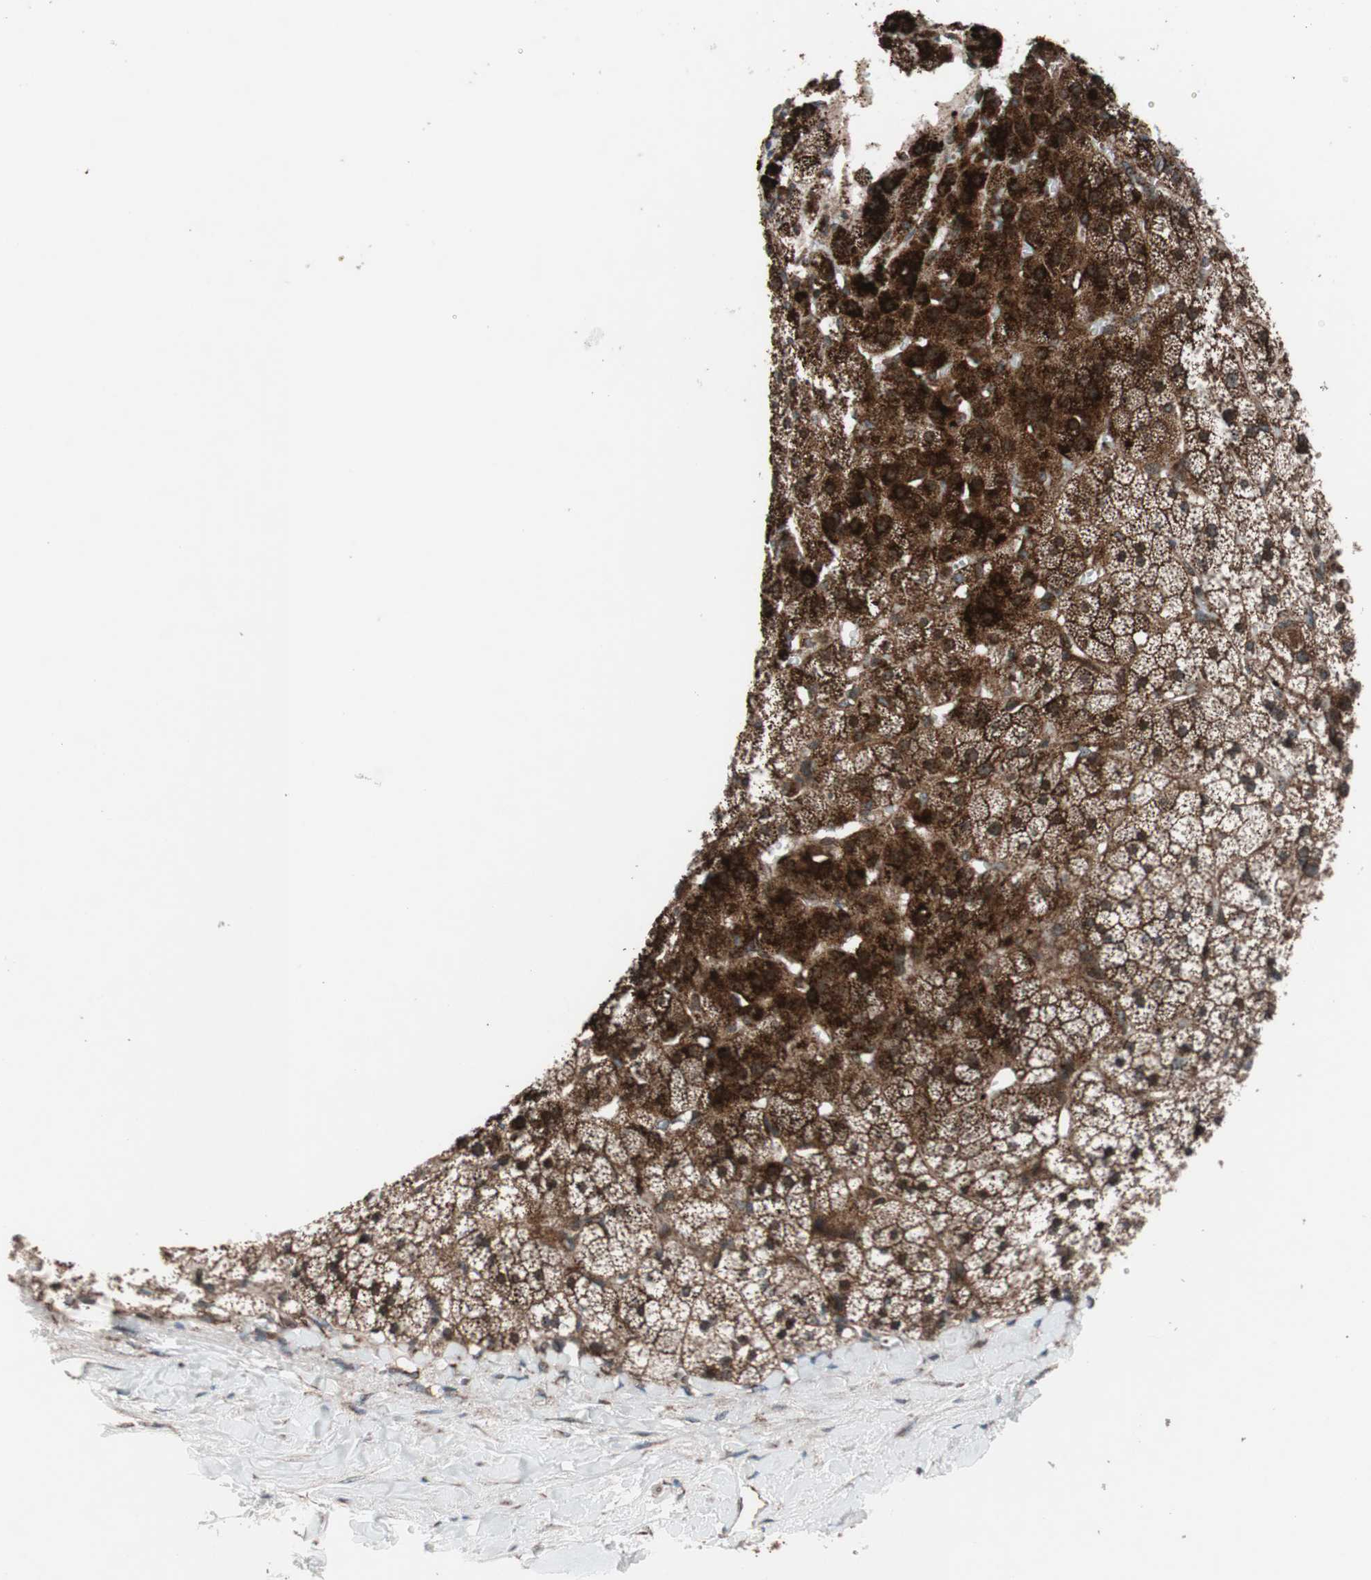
{"staining": {"intensity": "strong", "quantity": ">75%", "location": "cytoplasmic/membranous"}, "tissue": "adrenal gland", "cell_type": "Glandular cells", "image_type": "normal", "snomed": [{"axis": "morphology", "description": "Normal tissue, NOS"}, {"axis": "topography", "description": "Adrenal gland"}], "caption": "Brown immunohistochemical staining in unremarkable human adrenal gland demonstrates strong cytoplasmic/membranous expression in approximately >75% of glandular cells.", "gene": "CCL14", "patient": {"sex": "male", "age": 35}}